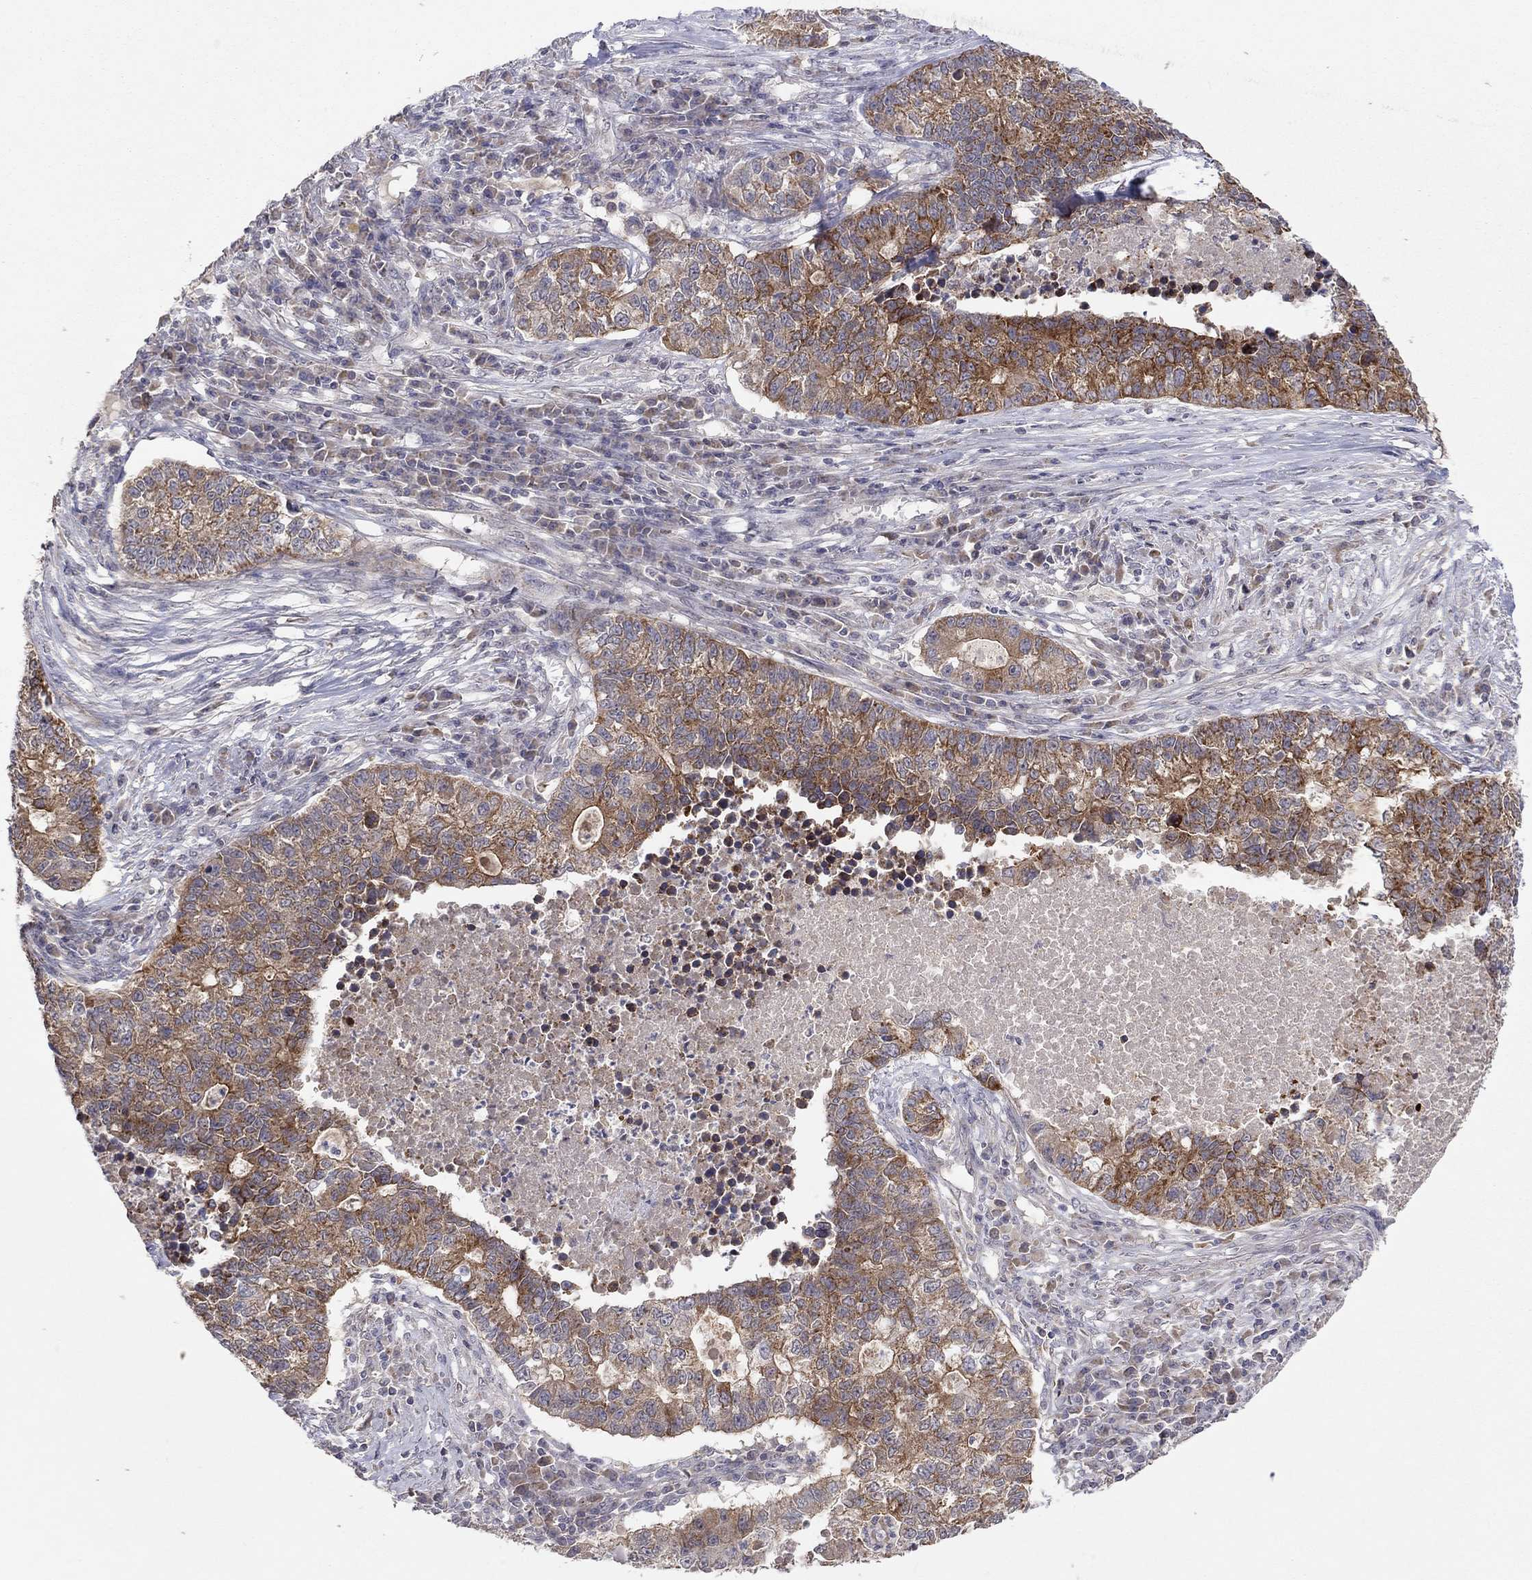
{"staining": {"intensity": "strong", "quantity": ">75%", "location": "cytoplasmic/membranous"}, "tissue": "lung cancer", "cell_type": "Tumor cells", "image_type": "cancer", "snomed": [{"axis": "morphology", "description": "Adenocarcinoma, NOS"}, {"axis": "topography", "description": "Lung"}], "caption": "A brown stain labels strong cytoplasmic/membranous expression of a protein in human adenocarcinoma (lung) tumor cells.", "gene": "CRACDL", "patient": {"sex": "male", "age": 57}}